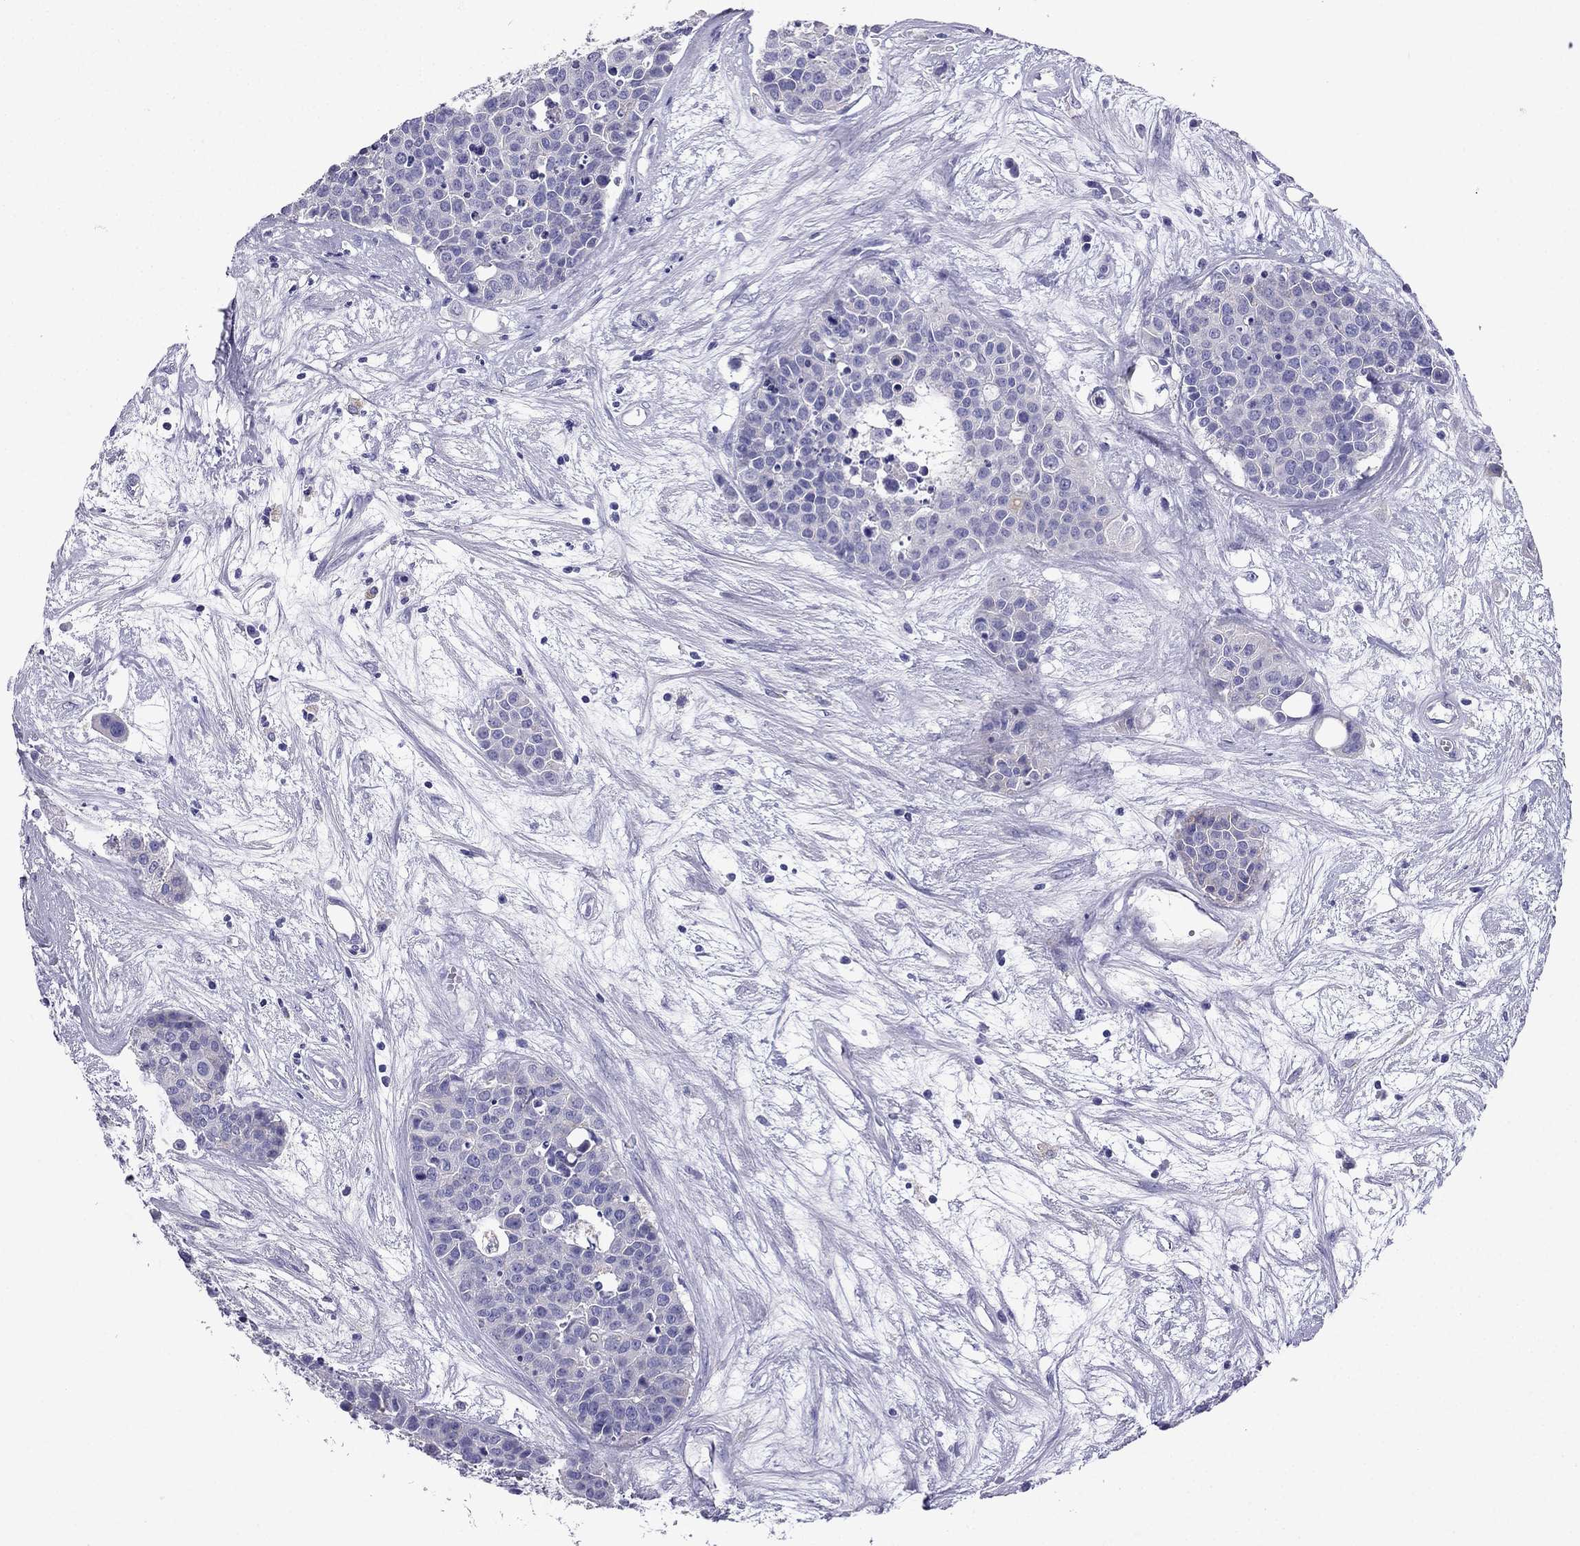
{"staining": {"intensity": "negative", "quantity": "none", "location": "none"}, "tissue": "carcinoid", "cell_type": "Tumor cells", "image_type": "cancer", "snomed": [{"axis": "morphology", "description": "Carcinoid, malignant, NOS"}, {"axis": "topography", "description": "Colon"}], "caption": "A high-resolution histopathology image shows IHC staining of carcinoid (malignant), which reveals no significant expression in tumor cells. Nuclei are stained in blue.", "gene": "PTH", "patient": {"sex": "male", "age": 81}}